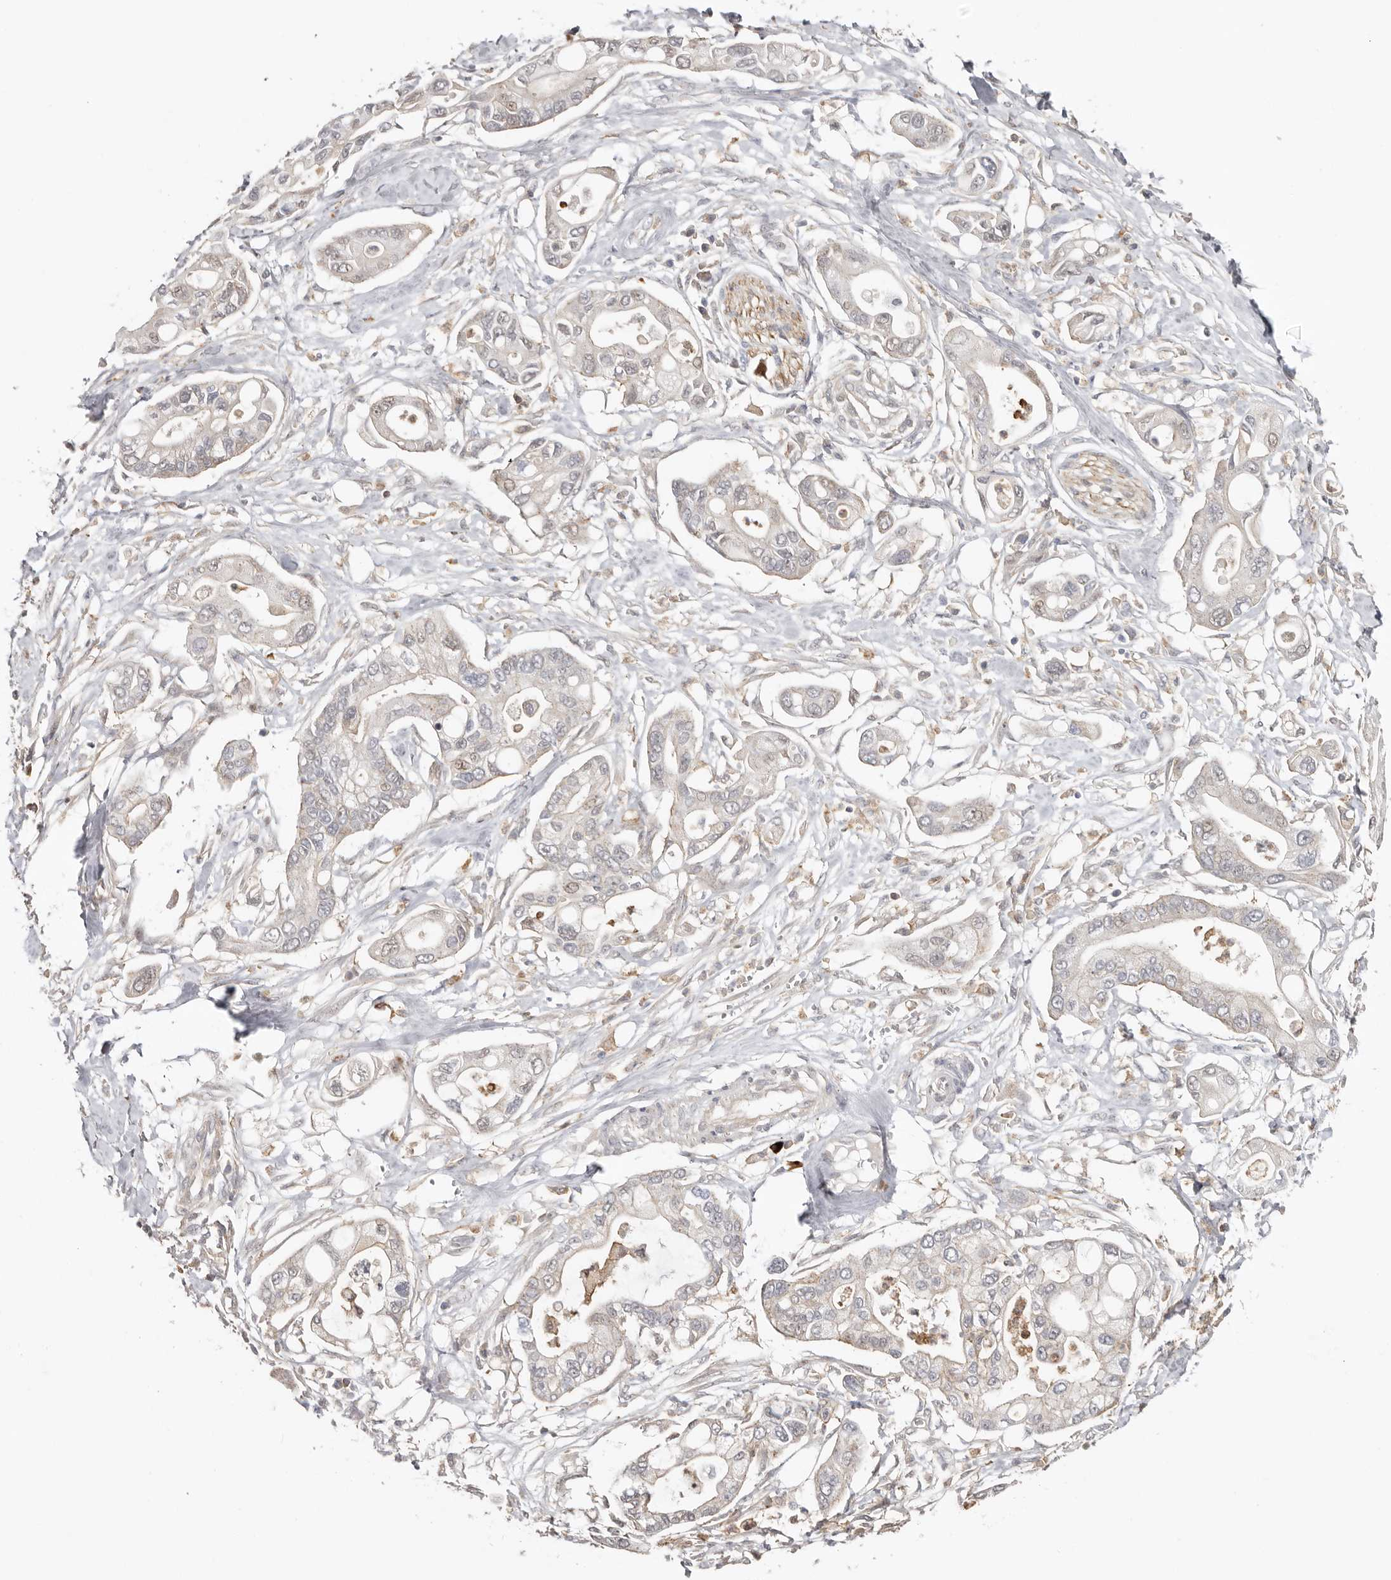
{"staining": {"intensity": "weak", "quantity": "<25%", "location": "cytoplasmic/membranous"}, "tissue": "pancreatic cancer", "cell_type": "Tumor cells", "image_type": "cancer", "snomed": [{"axis": "morphology", "description": "Adenocarcinoma, NOS"}, {"axis": "topography", "description": "Pancreas"}], "caption": "The photomicrograph exhibits no staining of tumor cells in pancreatic cancer.", "gene": "MSRB2", "patient": {"sex": "male", "age": 68}}